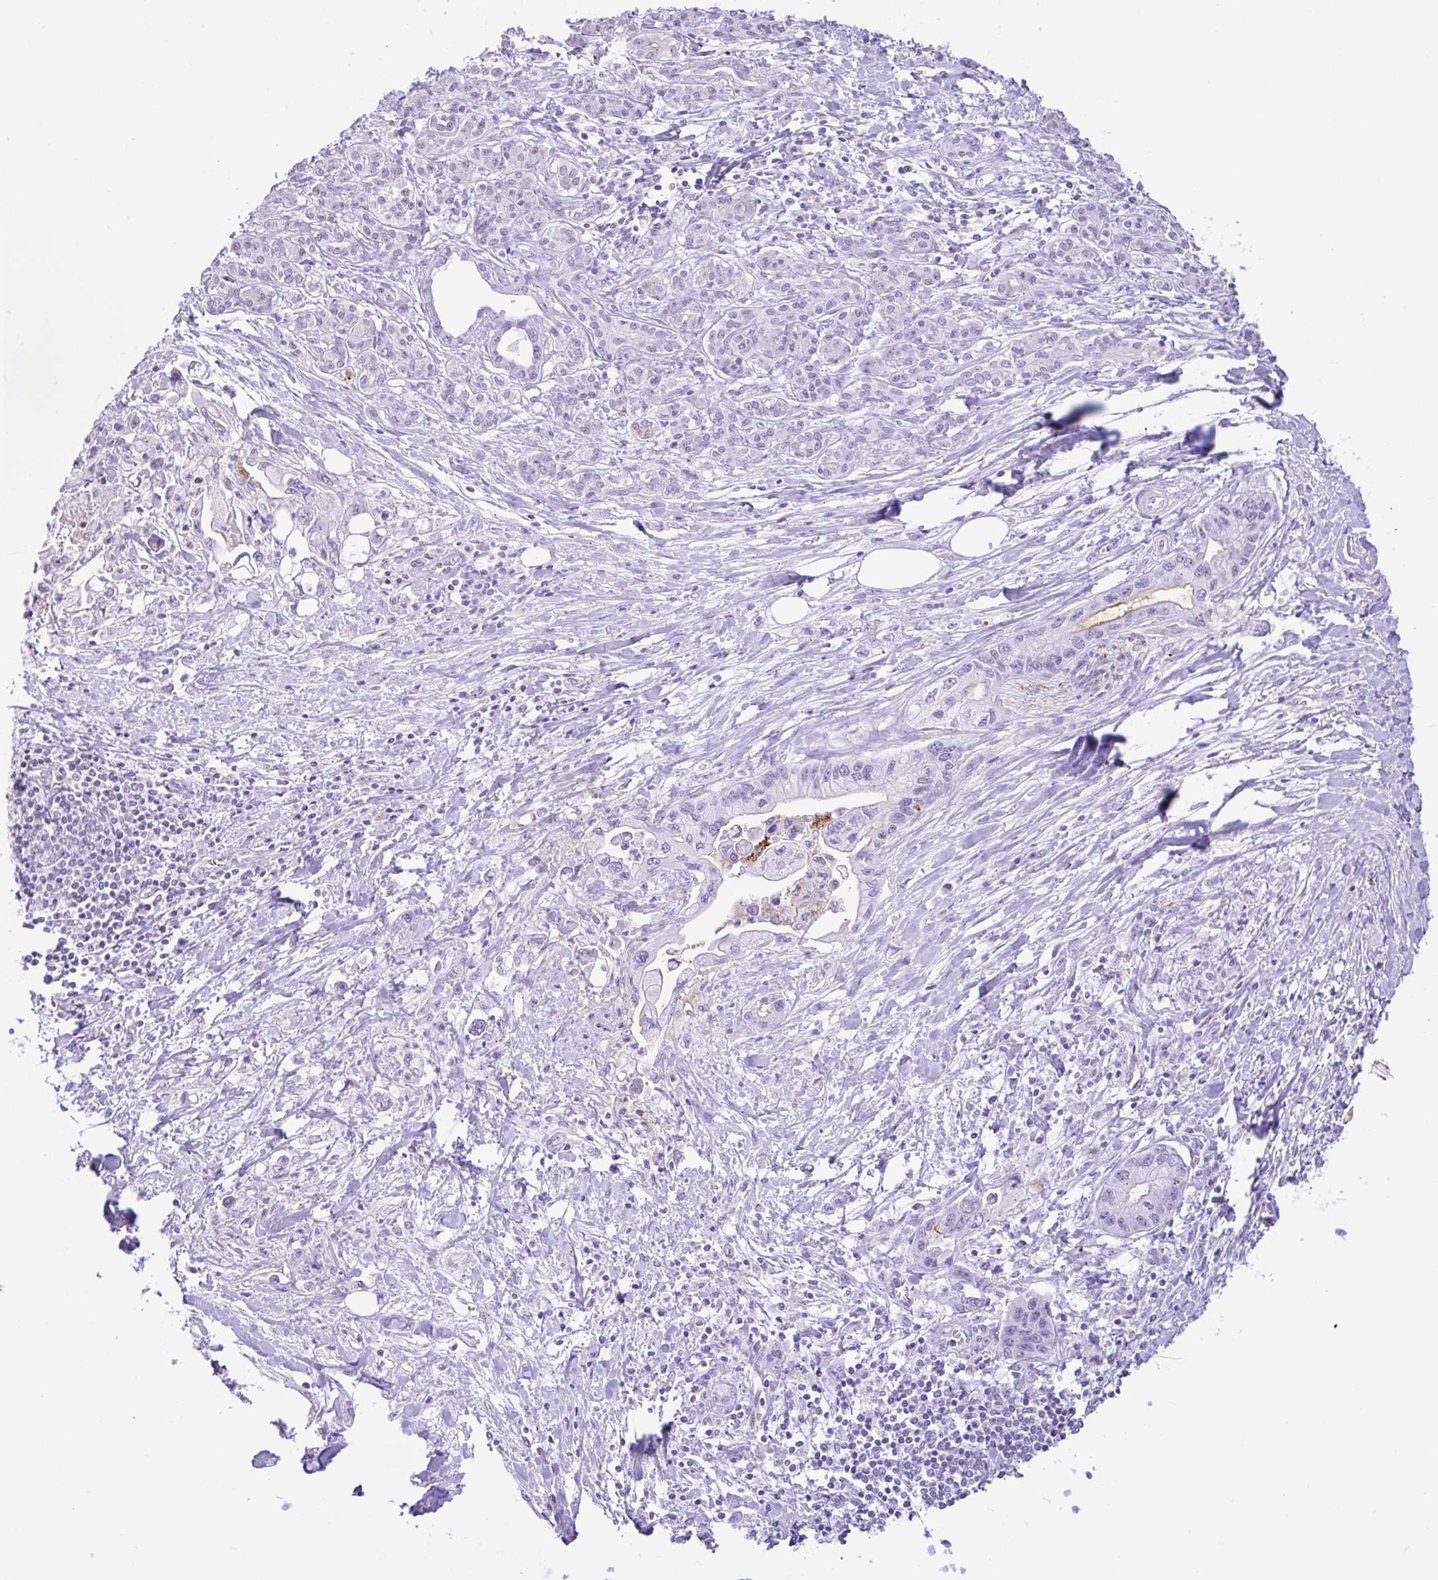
{"staining": {"intensity": "negative", "quantity": "none", "location": "none"}, "tissue": "pancreatic cancer", "cell_type": "Tumor cells", "image_type": "cancer", "snomed": [{"axis": "morphology", "description": "Adenocarcinoma, NOS"}, {"axis": "topography", "description": "Pancreas"}], "caption": "Human pancreatic adenocarcinoma stained for a protein using immunohistochemistry (IHC) exhibits no expression in tumor cells.", "gene": "REEP1", "patient": {"sex": "male", "age": 61}}